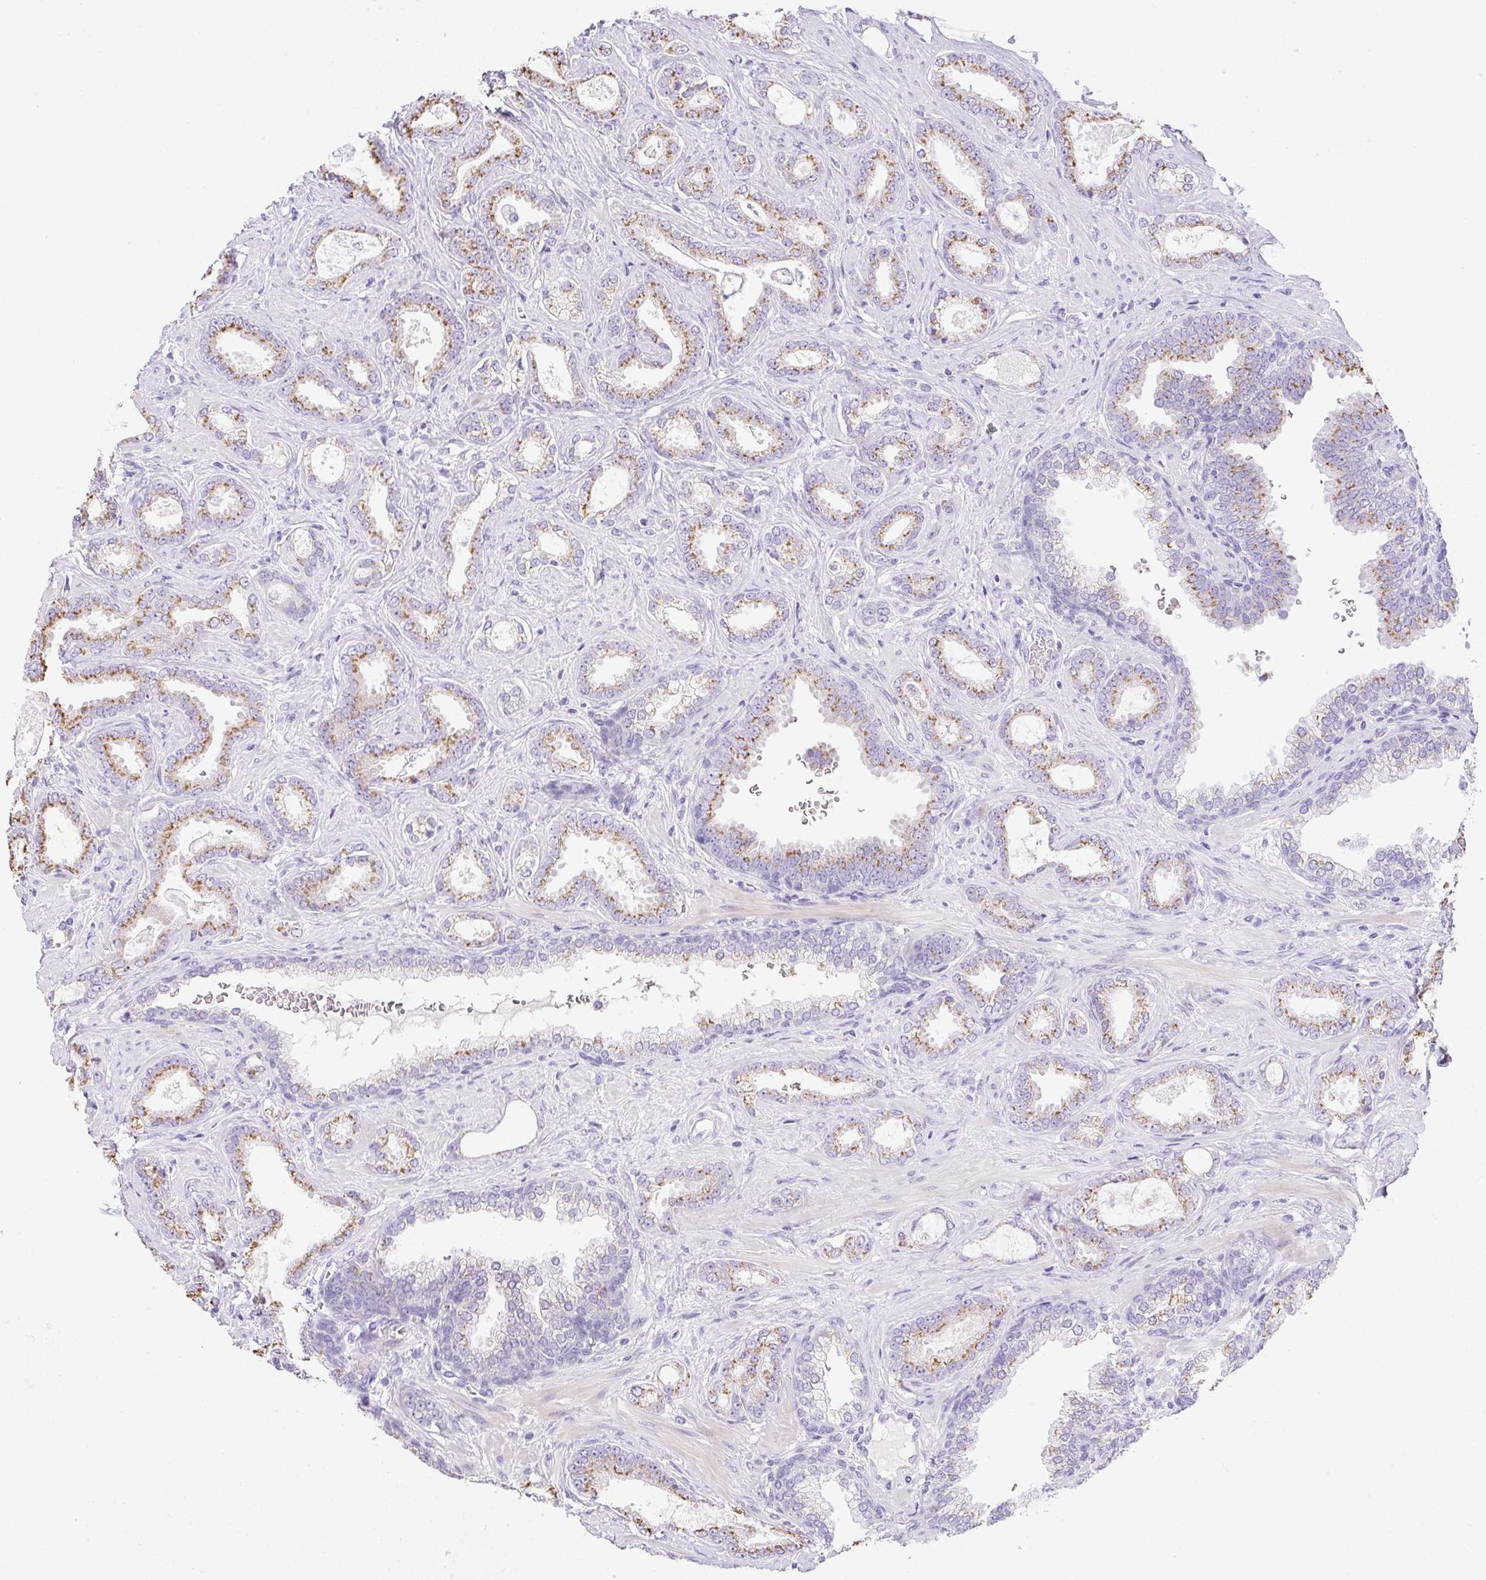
{"staining": {"intensity": "moderate", "quantity": ">75%", "location": "cytoplasmic/membranous"}, "tissue": "prostate cancer", "cell_type": "Tumor cells", "image_type": "cancer", "snomed": [{"axis": "morphology", "description": "Adenocarcinoma, High grade"}, {"axis": "topography", "description": "Prostate"}], "caption": "High-magnification brightfield microscopy of high-grade adenocarcinoma (prostate) stained with DAB (3,3'-diaminobenzidine) (brown) and counterstained with hematoxylin (blue). tumor cells exhibit moderate cytoplasmic/membranous positivity is seen in approximately>75% of cells. (DAB (3,3'-diaminobenzidine) IHC with brightfield microscopy, high magnification).", "gene": "DTX4", "patient": {"sex": "male", "age": 58}}